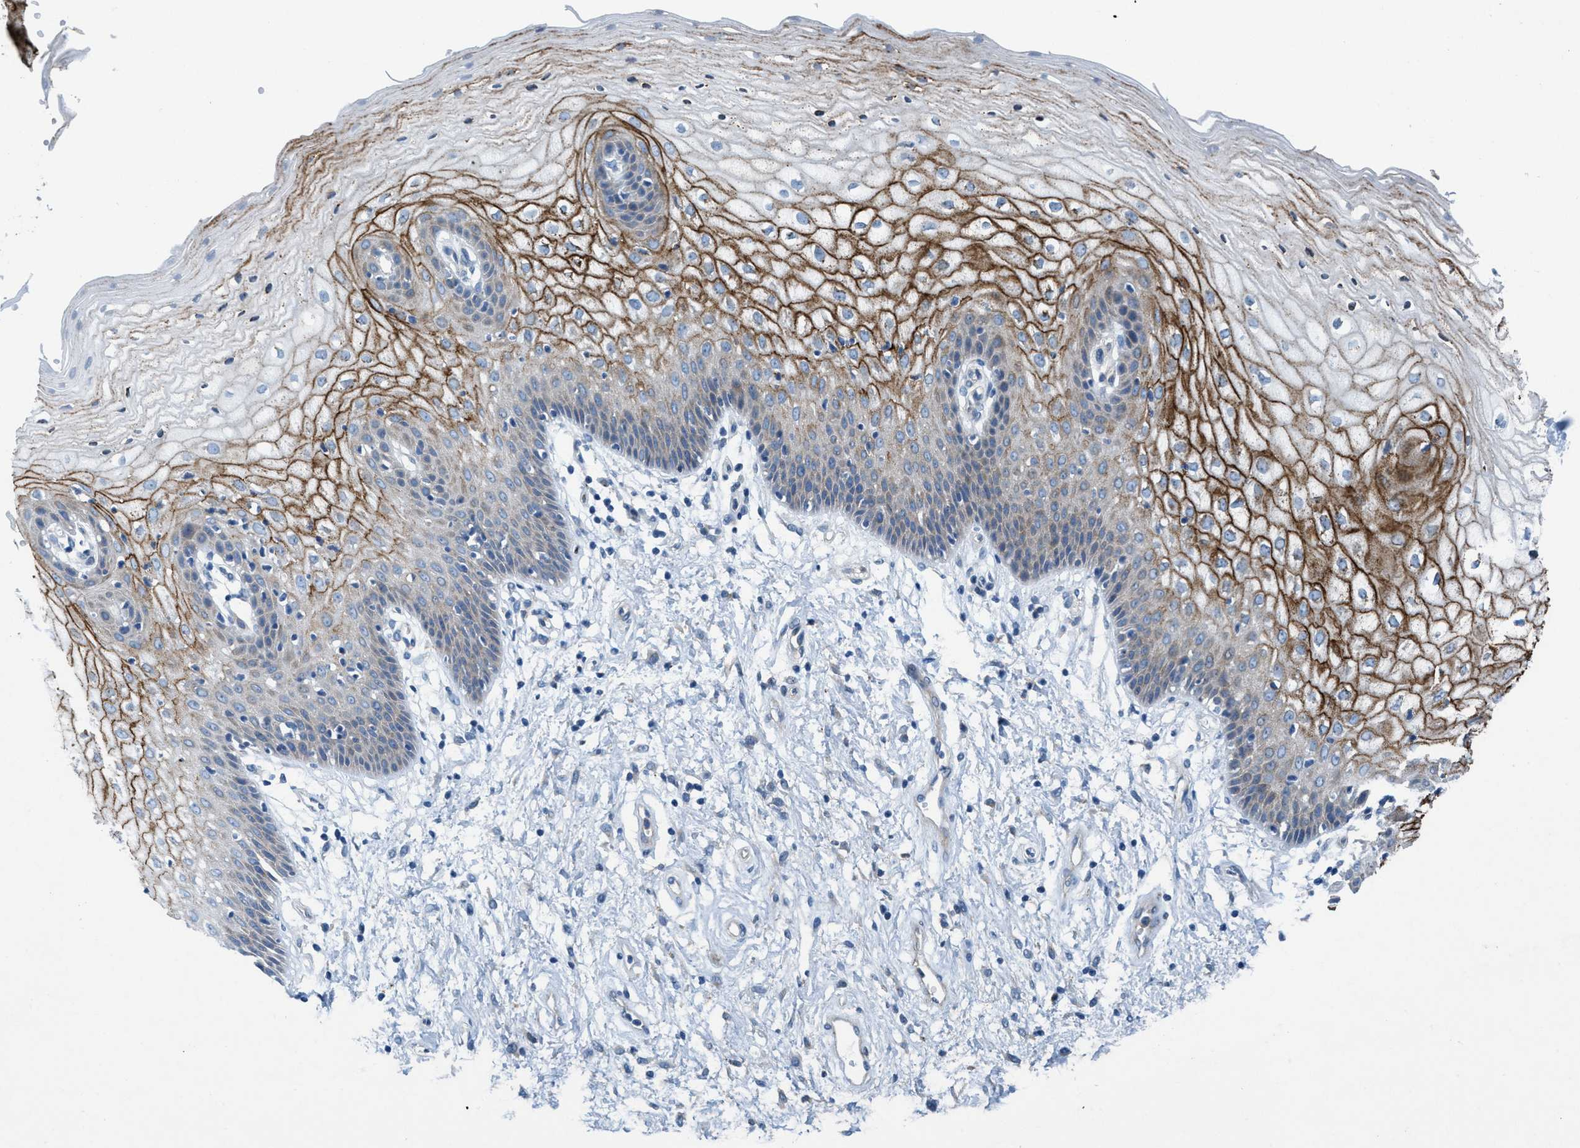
{"staining": {"intensity": "strong", "quantity": "25%-75%", "location": "cytoplasmic/membranous"}, "tissue": "vagina", "cell_type": "Squamous epithelial cells", "image_type": "normal", "snomed": [{"axis": "morphology", "description": "Normal tissue, NOS"}, {"axis": "topography", "description": "Vagina"}], "caption": "Vagina stained with DAB (3,3'-diaminobenzidine) immunohistochemistry displays high levels of strong cytoplasmic/membranous positivity in about 25%-75% of squamous epithelial cells.", "gene": "MFSD13A", "patient": {"sex": "female", "age": 34}}